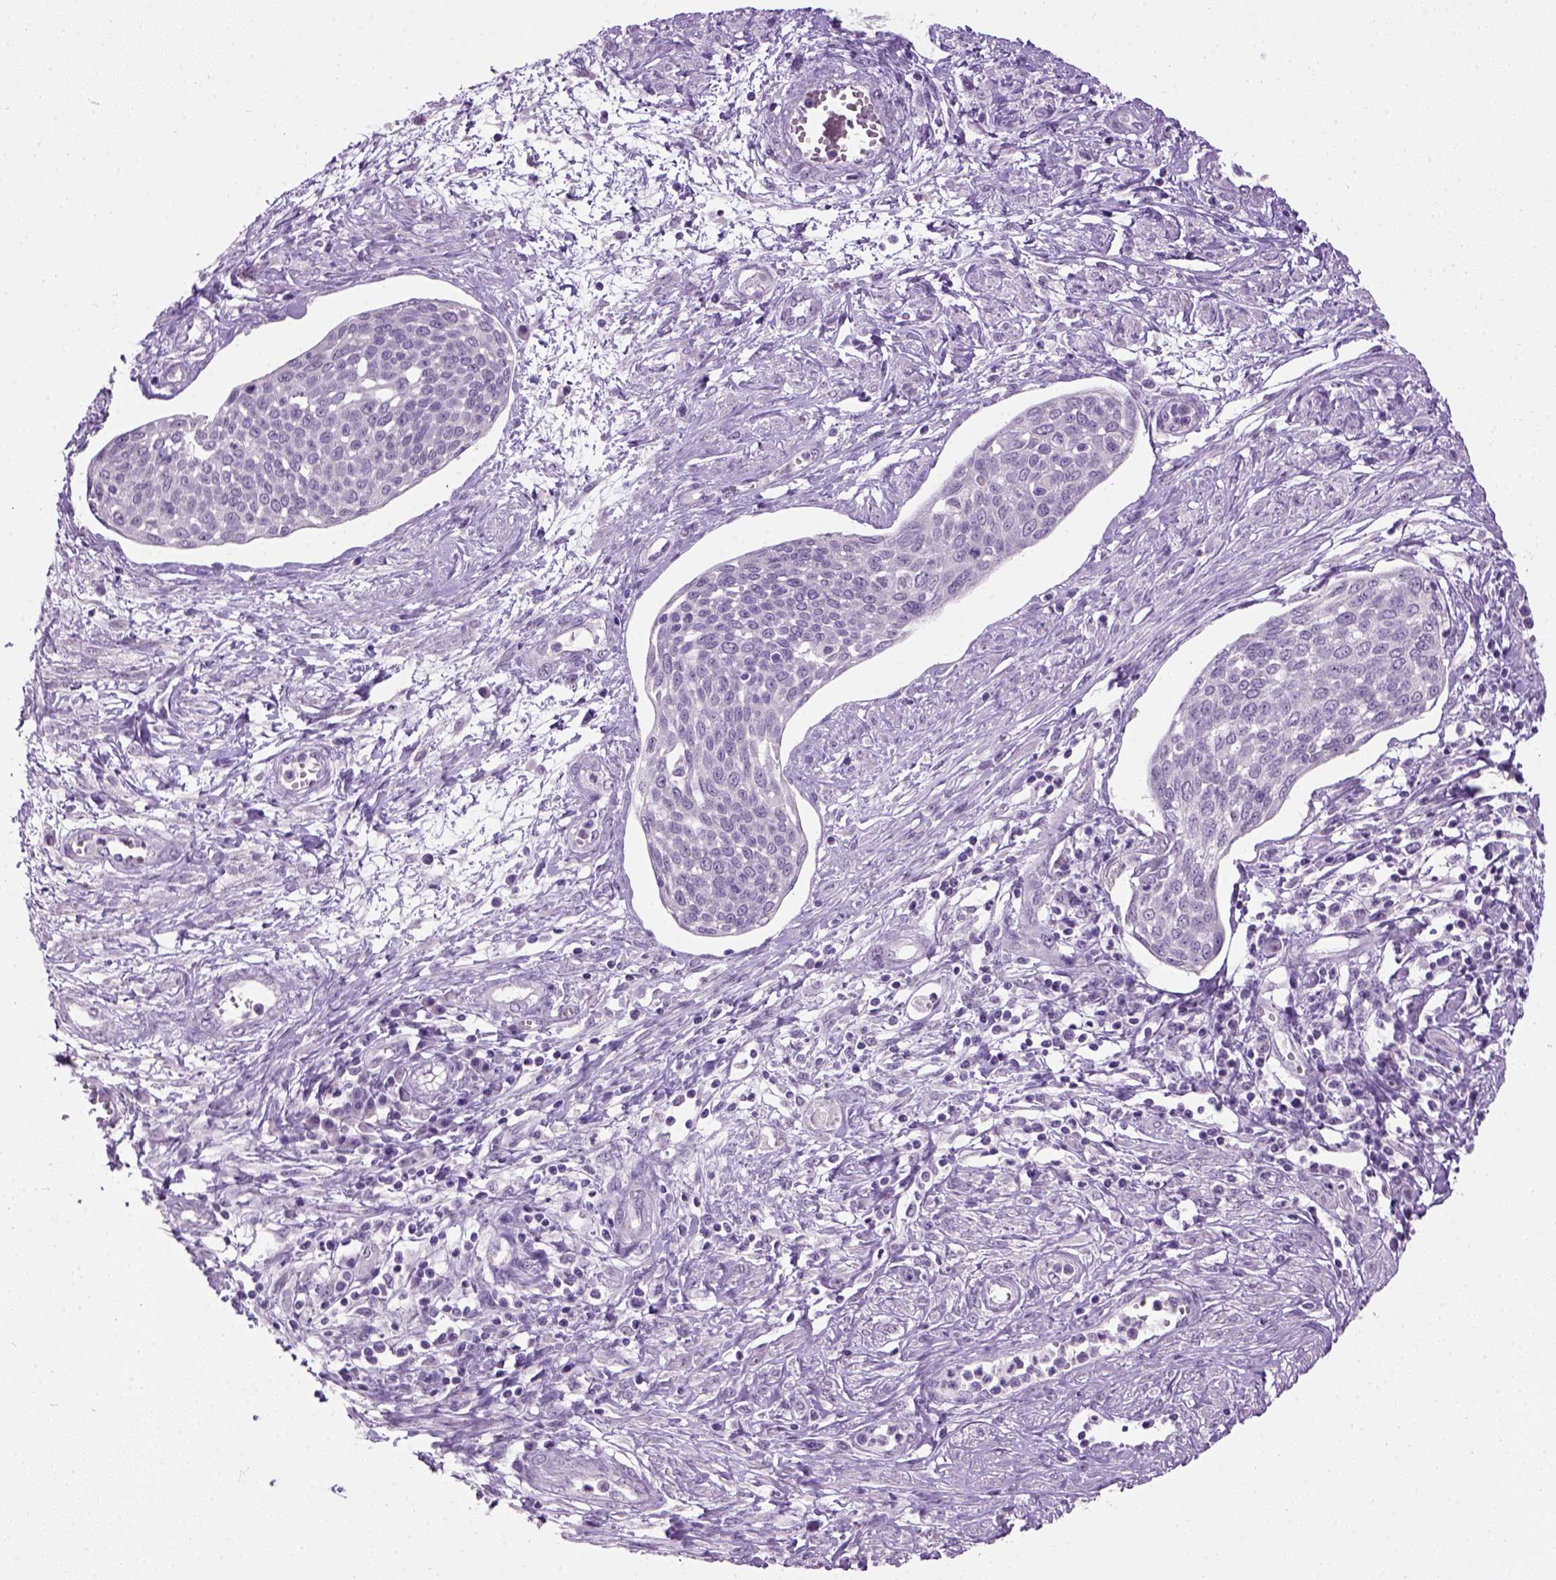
{"staining": {"intensity": "negative", "quantity": "none", "location": "none"}, "tissue": "cervical cancer", "cell_type": "Tumor cells", "image_type": "cancer", "snomed": [{"axis": "morphology", "description": "Squamous cell carcinoma, NOS"}, {"axis": "topography", "description": "Cervix"}], "caption": "Cervical squamous cell carcinoma was stained to show a protein in brown. There is no significant staining in tumor cells.", "gene": "GABRB2", "patient": {"sex": "female", "age": 34}}